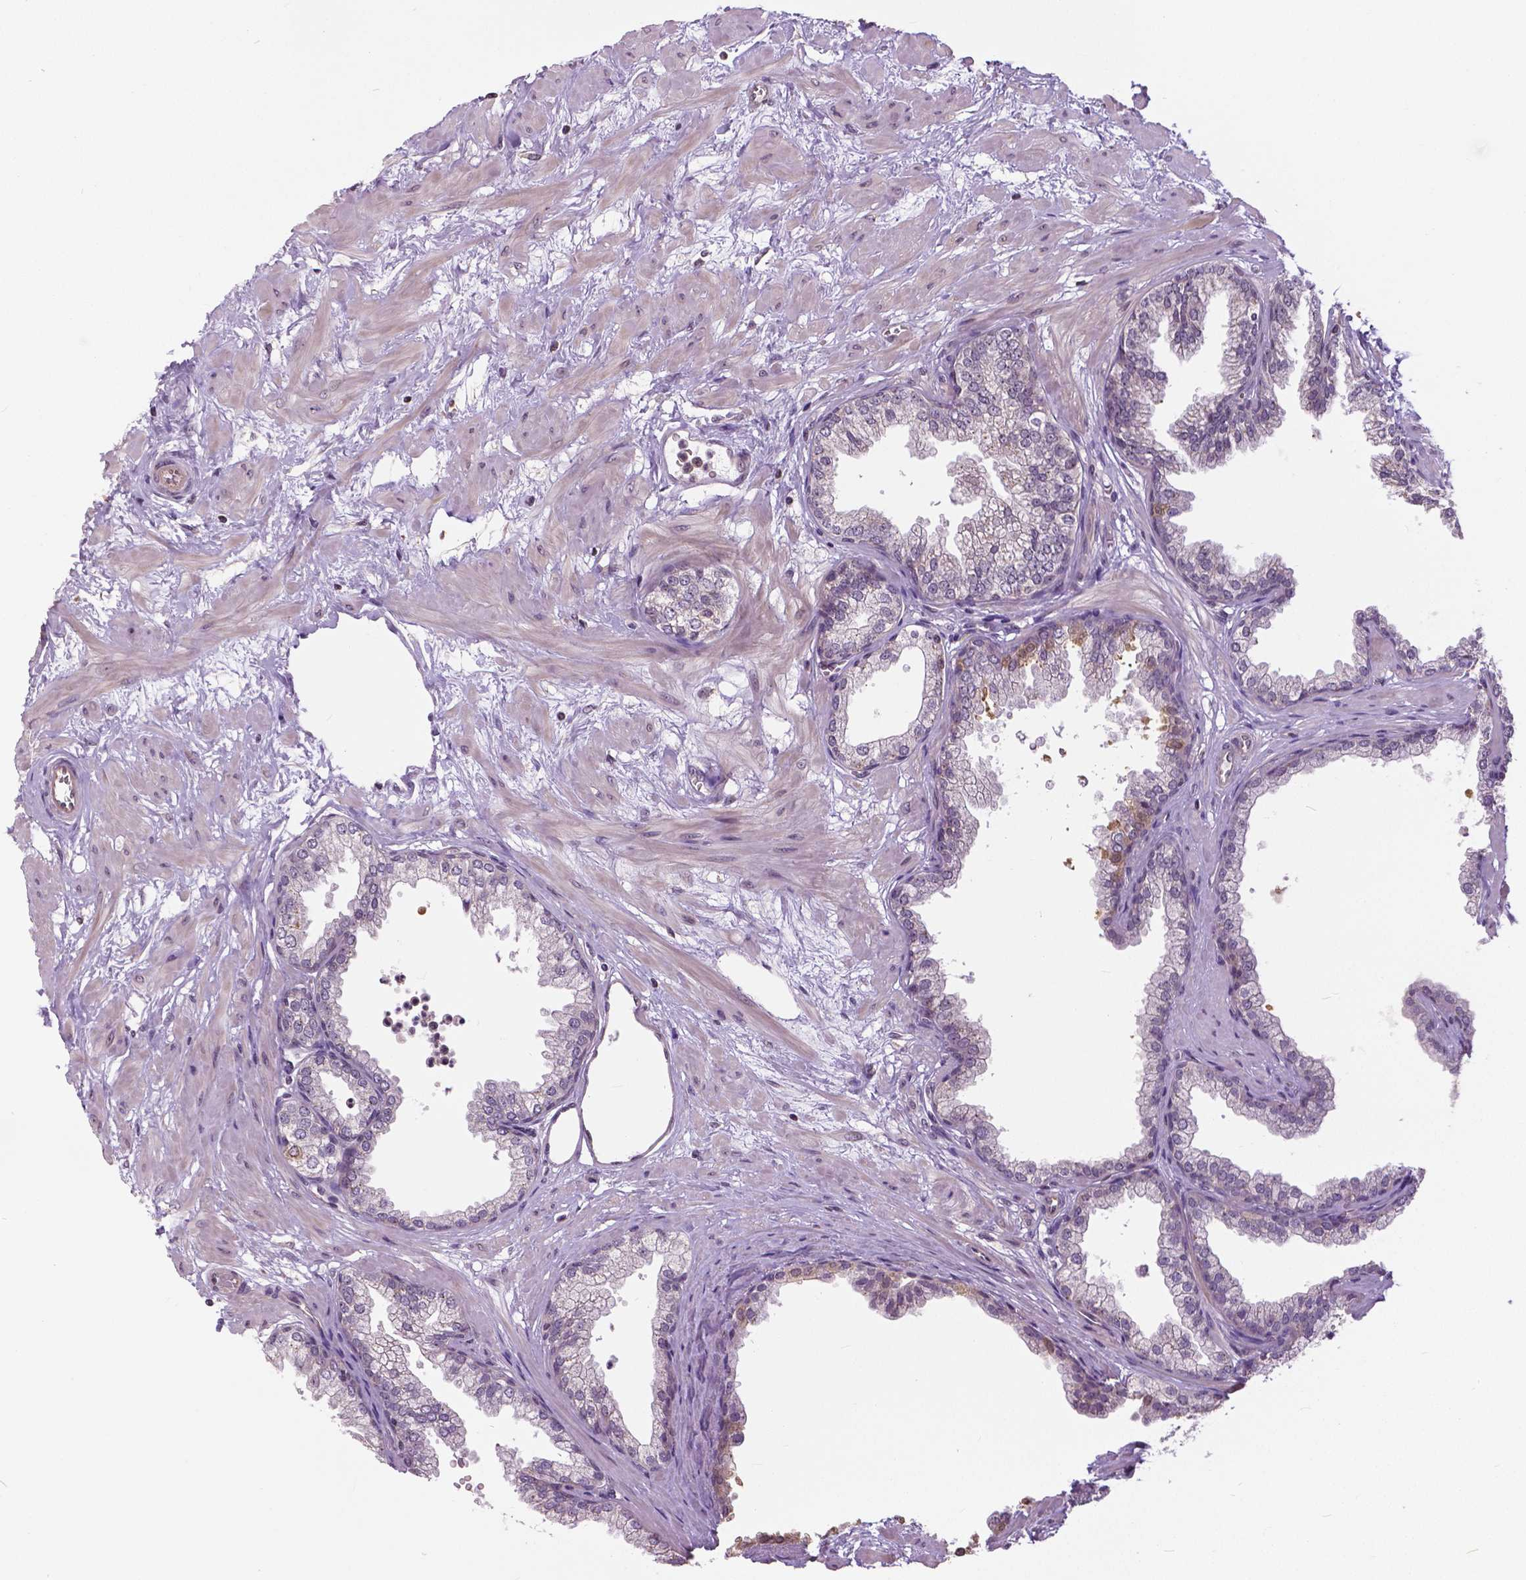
{"staining": {"intensity": "weak", "quantity": "<25%", "location": "cytoplasmic/membranous"}, "tissue": "prostate", "cell_type": "Glandular cells", "image_type": "normal", "snomed": [{"axis": "morphology", "description": "Normal tissue, NOS"}, {"axis": "topography", "description": "Prostate"}], "caption": "Glandular cells show no significant positivity in unremarkable prostate. Nuclei are stained in blue.", "gene": "ANXA13", "patient": {"sex": "male", "age": 37}}